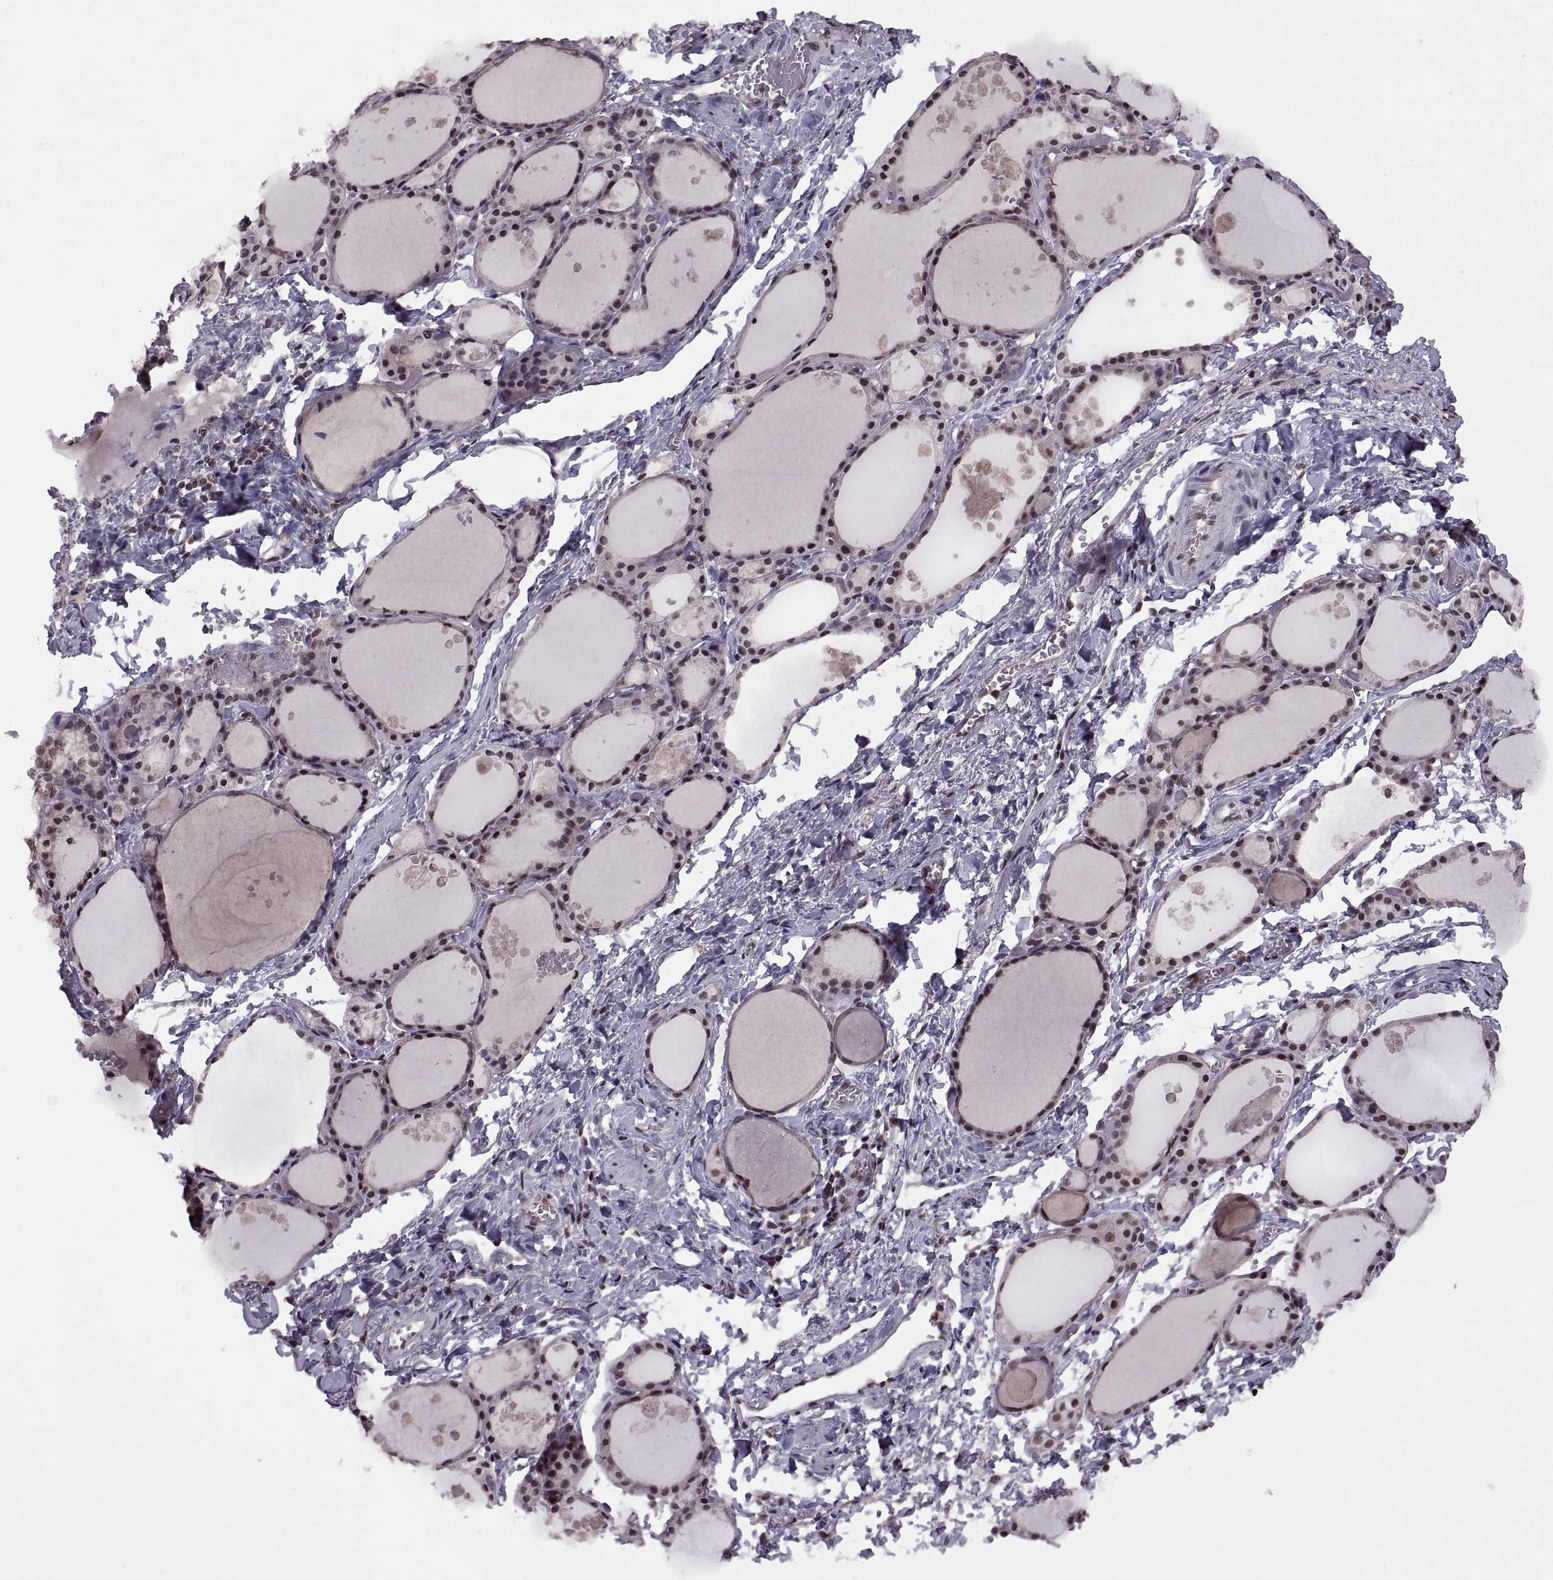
{"staining": {"intensity": "moderate", "quantity": "25%-75%", "location": "nuclear"}, "tissue": "thyroid gland", "cell_type": "Glandular cells", "image_type": "normal", "snomed": [{"axis": "morphology", "description": "Normal tissue, NOS"}, {"axis": "topography", "description": "Thyroid gland"}], "caption": "Immunohistochemistry (DAB) staining of unremarkable human thyroid gland exhibits moderate nuclear protein positivity in about 25%-75% of glandular cells. The staining was performed using DAB to visualize the protein expression in brown, while the nuclei were stained in blue with hematoxylin (Magnification: 20x).", "gene": "INTS3", "patient": {"sex": "male", "age": 68}}